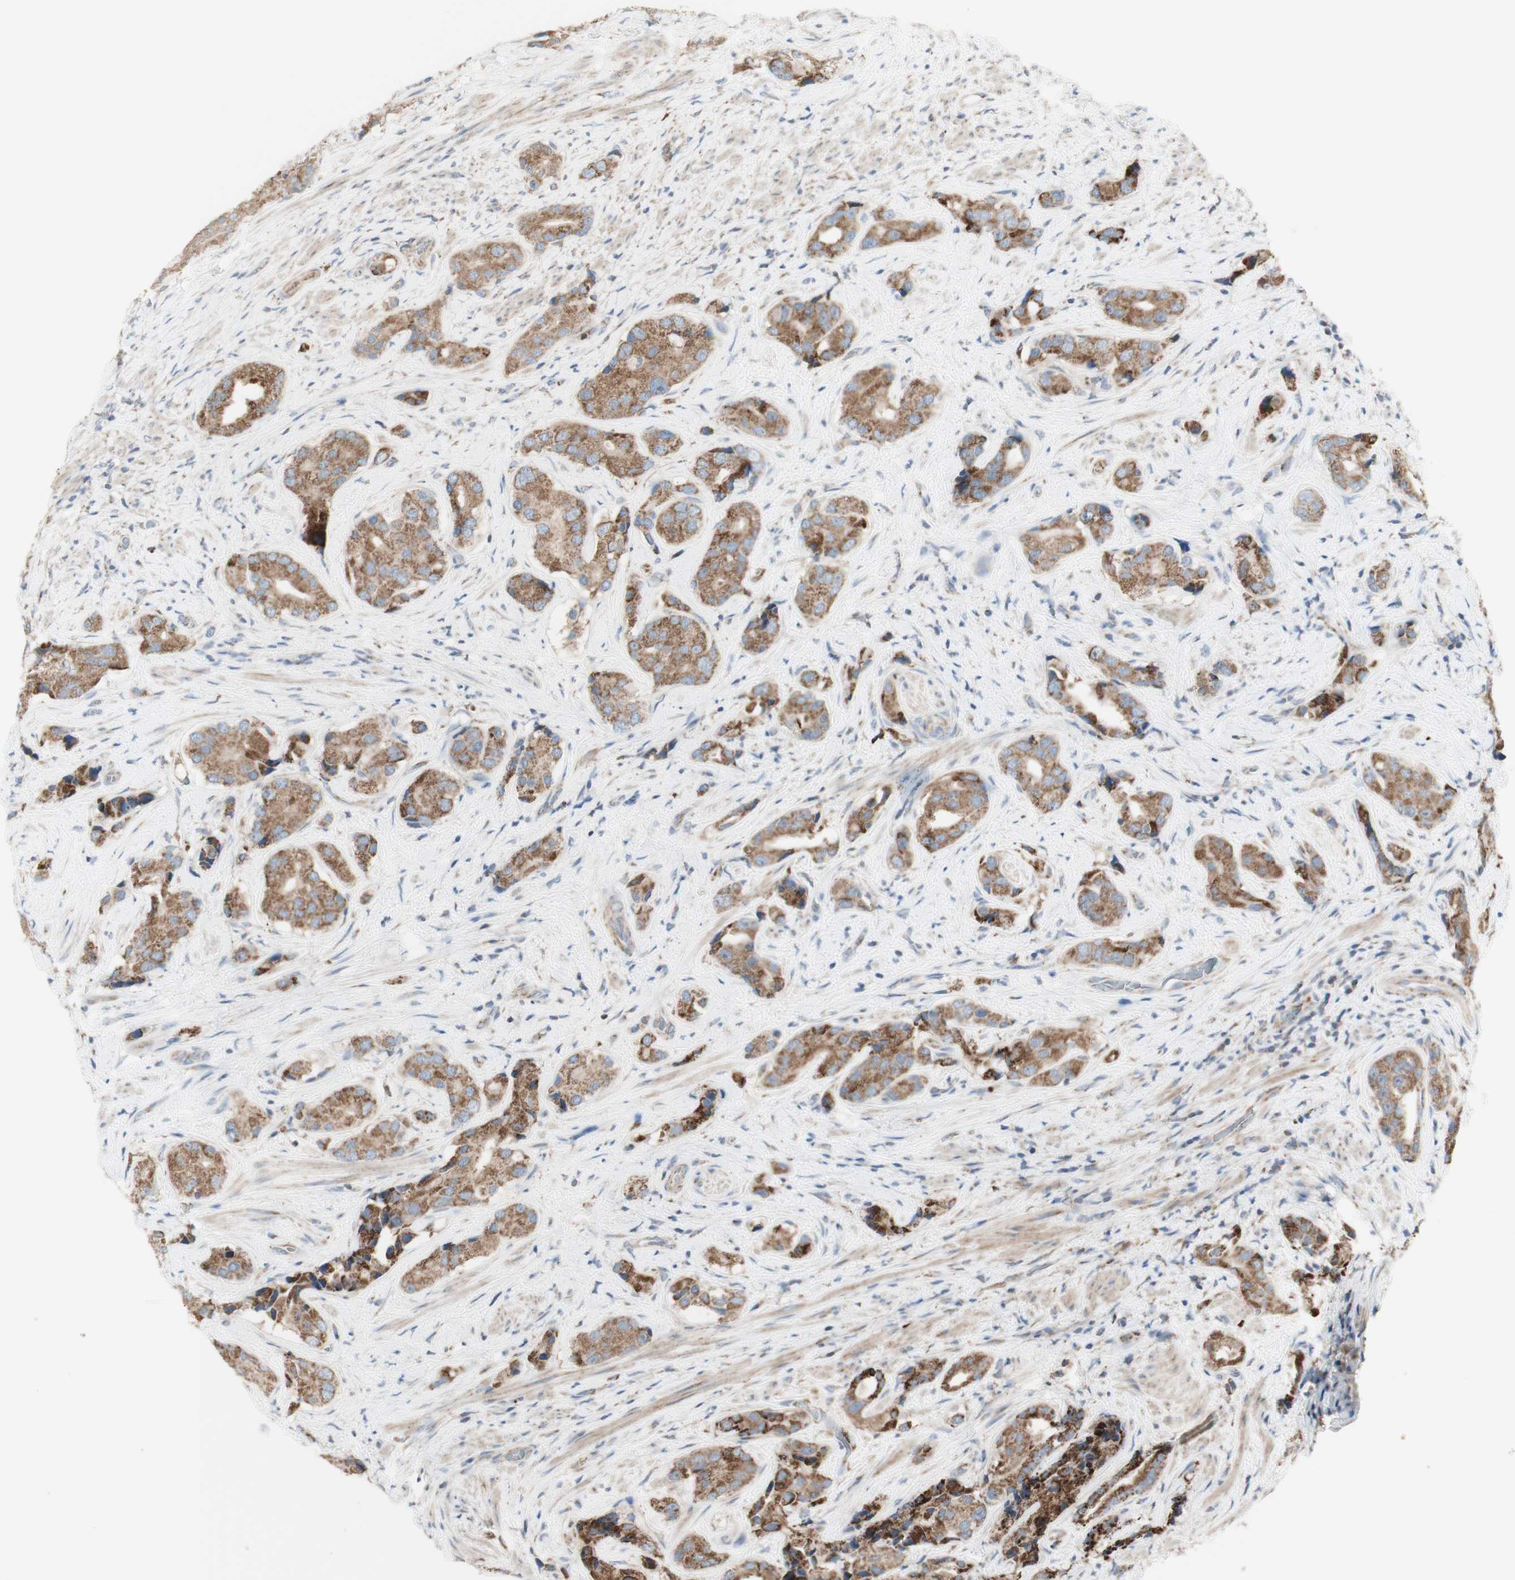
{"staining": {"intensity": "moderate", "quantity": "25%-75%", "location": "cytoplasmic/membranous"}, "tissue": "prostate cancer", "cell_type": "Tumor cells", "image_type": "cancer", "snomed": [{"axis": "morphology", "description": "Adenocarcinoma, High grade"}, {"axis": "topography", "description": "Prostate"}], "caption": "A brown stain shows moderate cytoplasmic/membranous positivity of a protein in human prostate adenocarcinoma (high-grade) tumor cells. (DAB (3,3'-diaminobenzidine) IHC, brown staining for protein, blue staining for nuclei).", "gene": "C3orf52", "patient": {"sex": "male", "age": 71}}